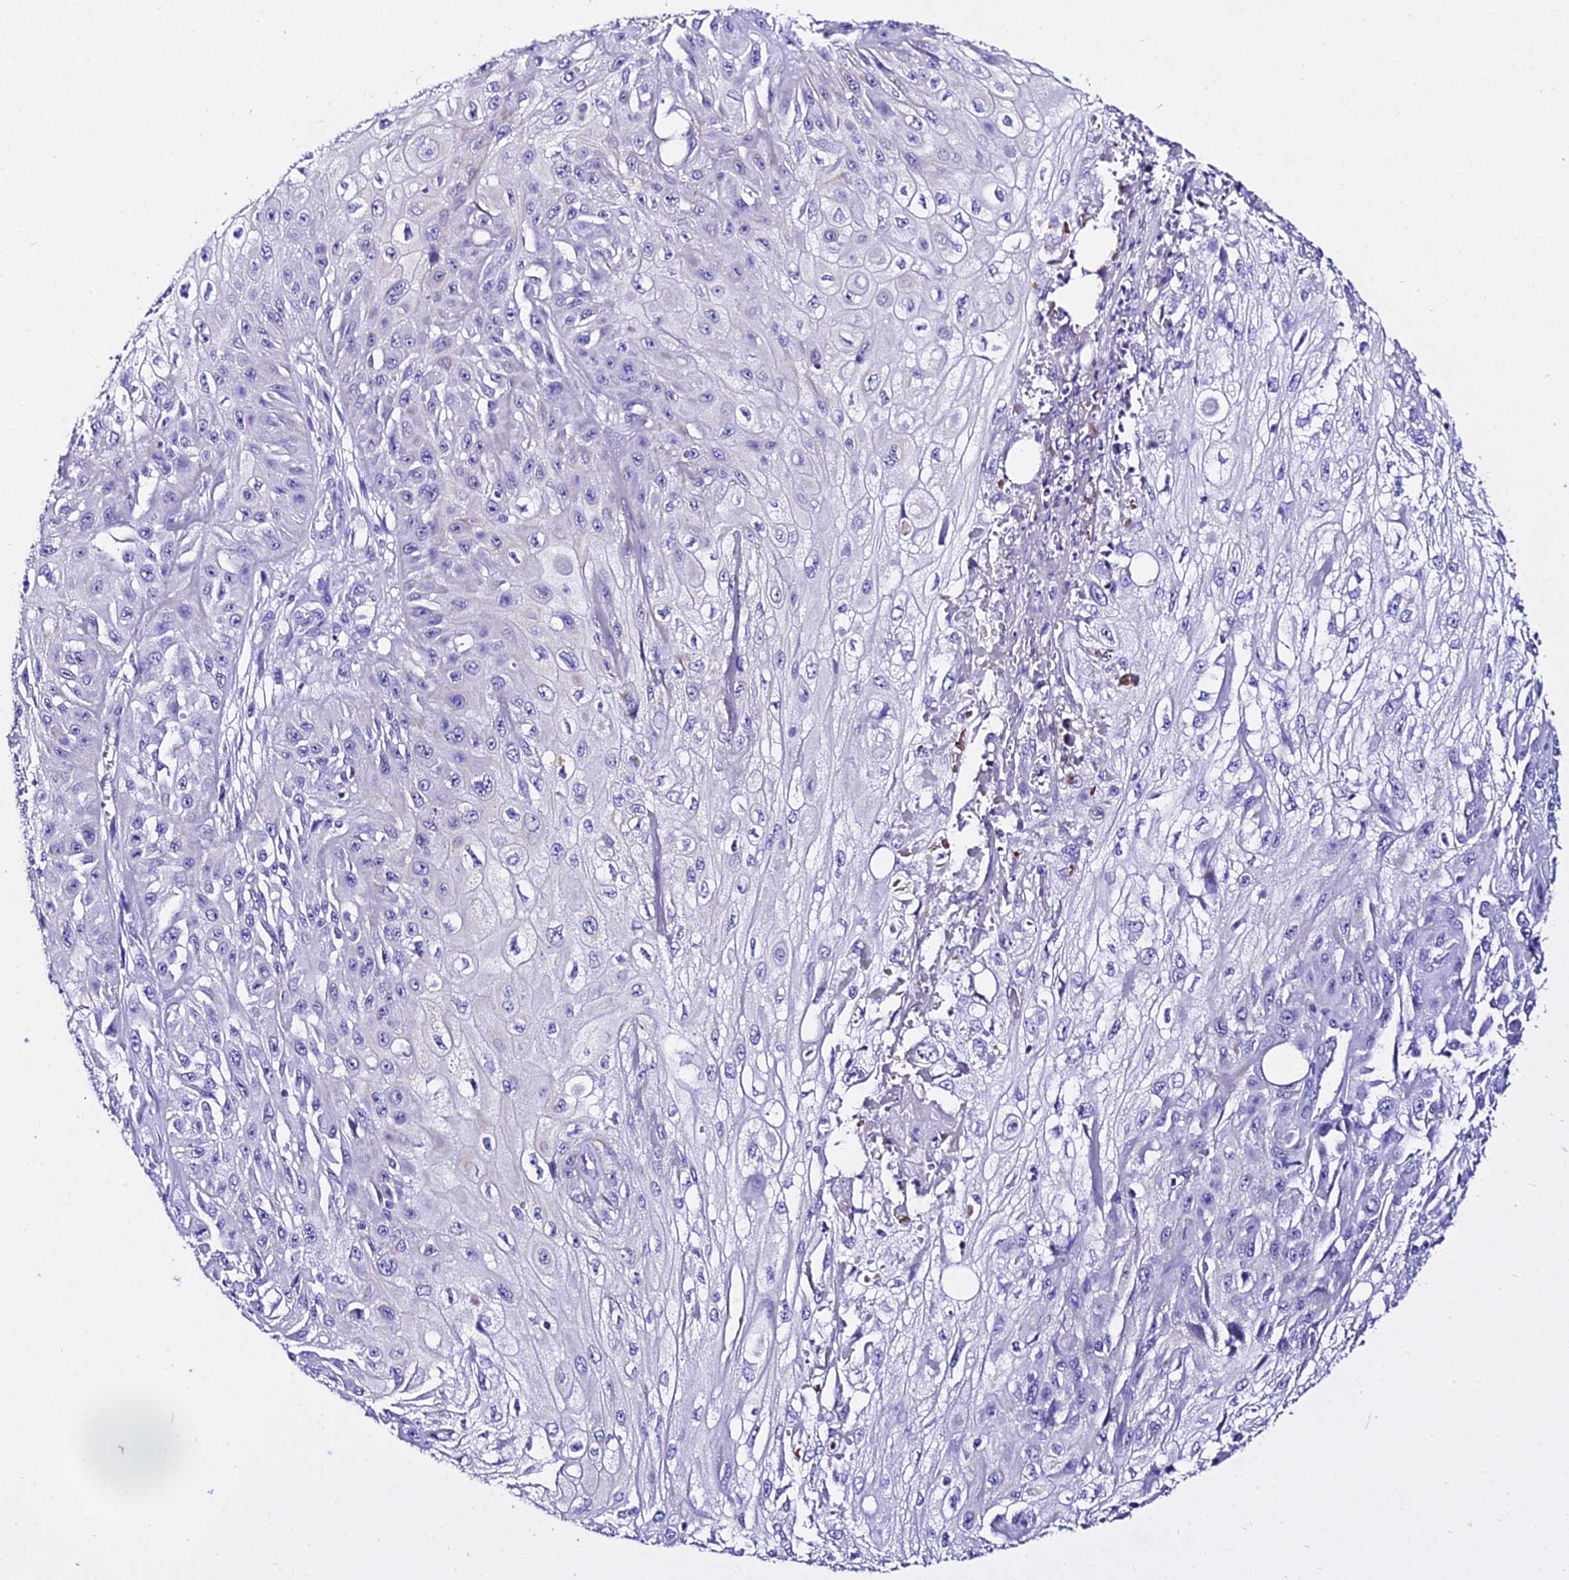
{"staining": {"intensity": "negative", "quantity": "none", "location": "none"}, "tissue": "skin cancer", "cell_type": "Tumor cells", "image_type": "cancer", "snomed": [{"axis": "morphology", "description": "Squamous cell carcinoma, NOS"}, {"axis": "morphology", "description": "Squamous cell carcinoma, metastatic, NOS"}, {"axis": "topography", "description": "Skin"}, {"axis": "topography", "description": "Lymph node"}], "caption": "Immunohistochemistry (IHC) of human metastatic squamous cell carcinoma (skin) demonstrates no positivity in tumor cells. Brightfield microscopy of immunohistochemistry stained with DAB (brown) and hematoxylin (blue), captured at high magnification.", "gene": "DEFB106A", "patient": {"sex": "male", "age": 75}}